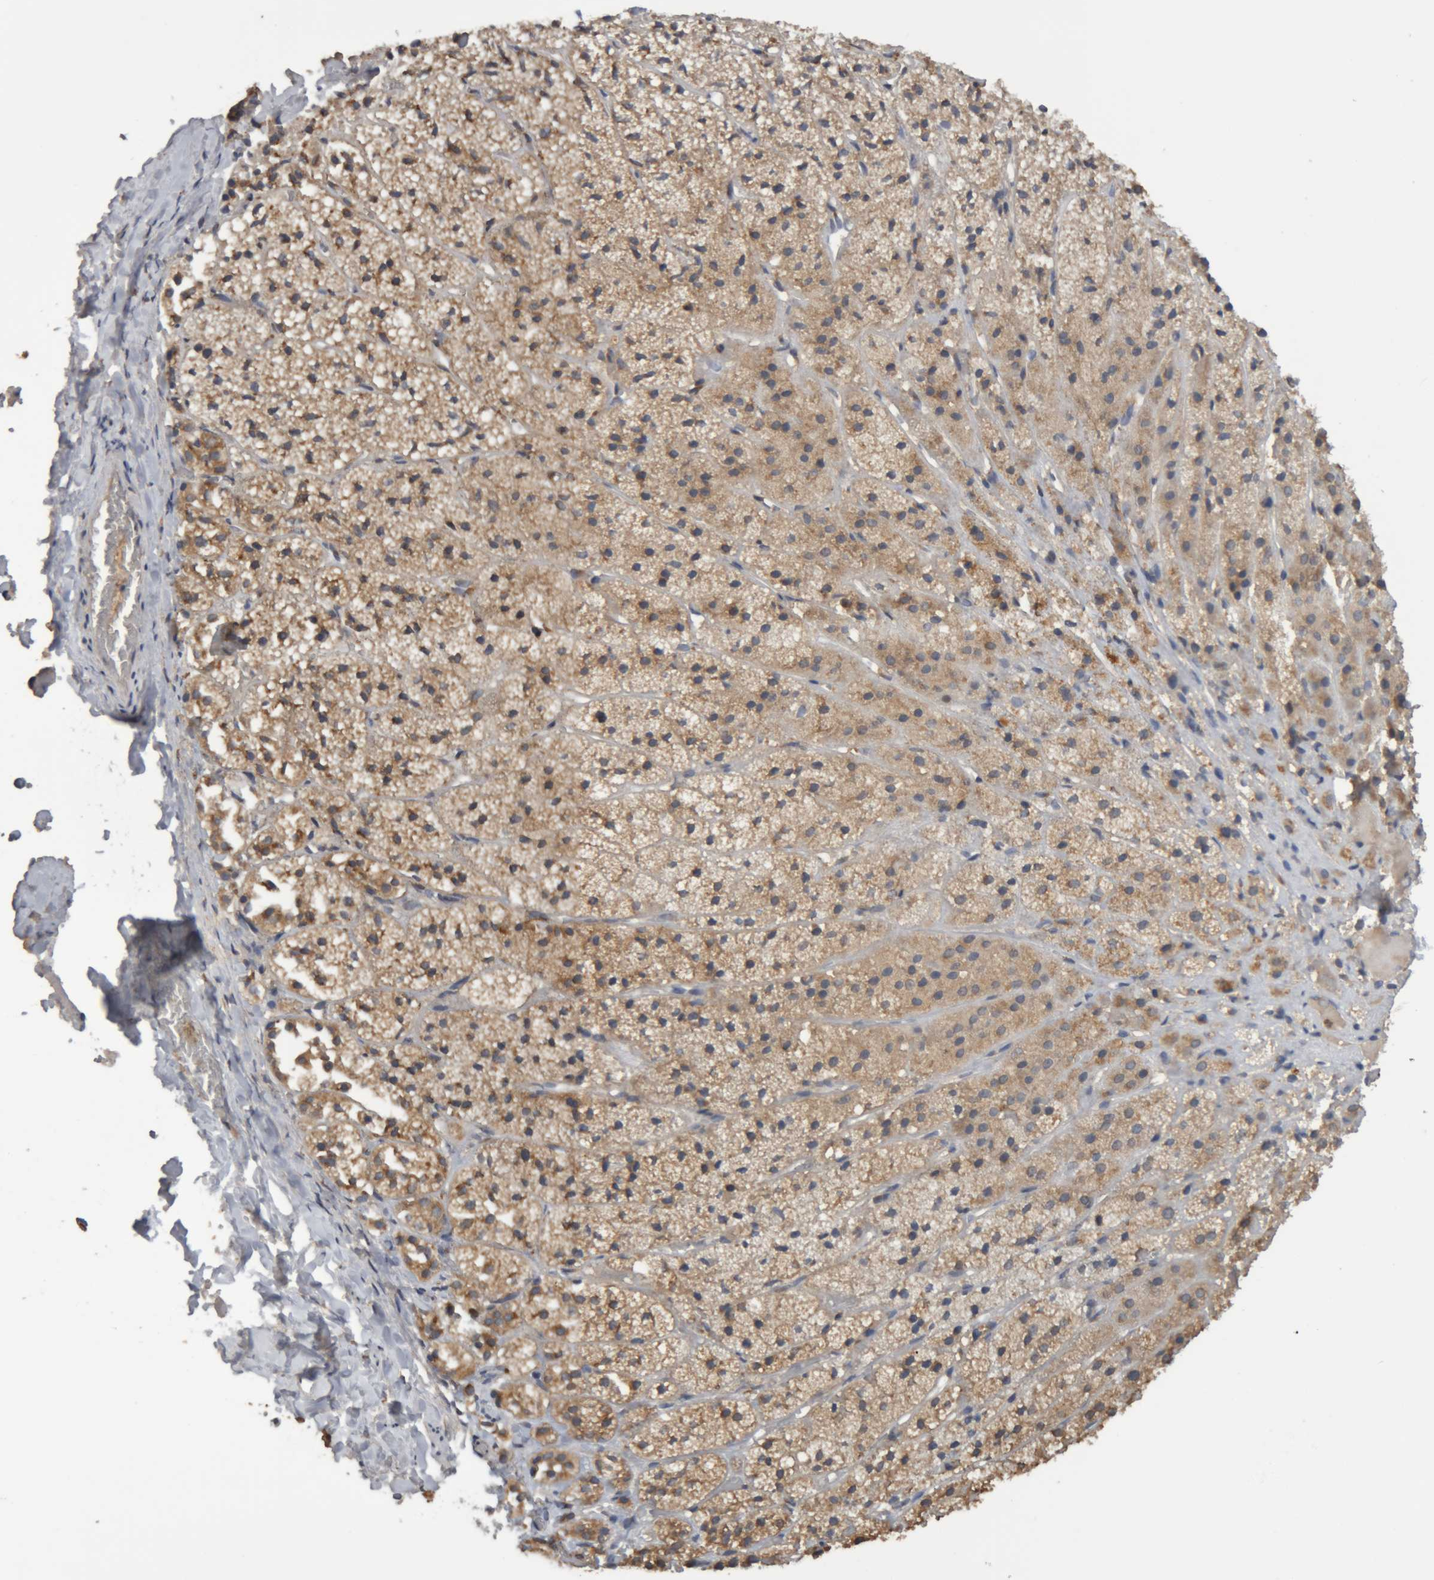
{"staining": {"intensity": "weak", "quantity": "25%-75%", "location": "cytoplasmic/membranous"}, "tissue": "adrenal gland", "cell_type": "Glandular cells", "image_type": "normal", "snomed": [{"axis": "morphology", "description": "Normal tissue, NOS"}, {"axis": "topography", "description": "Adrenal gland"}], "caption": "Immunohistochemical staining of benign adrenal gland reveals weak cytoplasmic/membranous protein positivity in about 25%-75% of glandular cells.", "gene": "TMED7", "patient": {"sex": "female", "age": 44}}